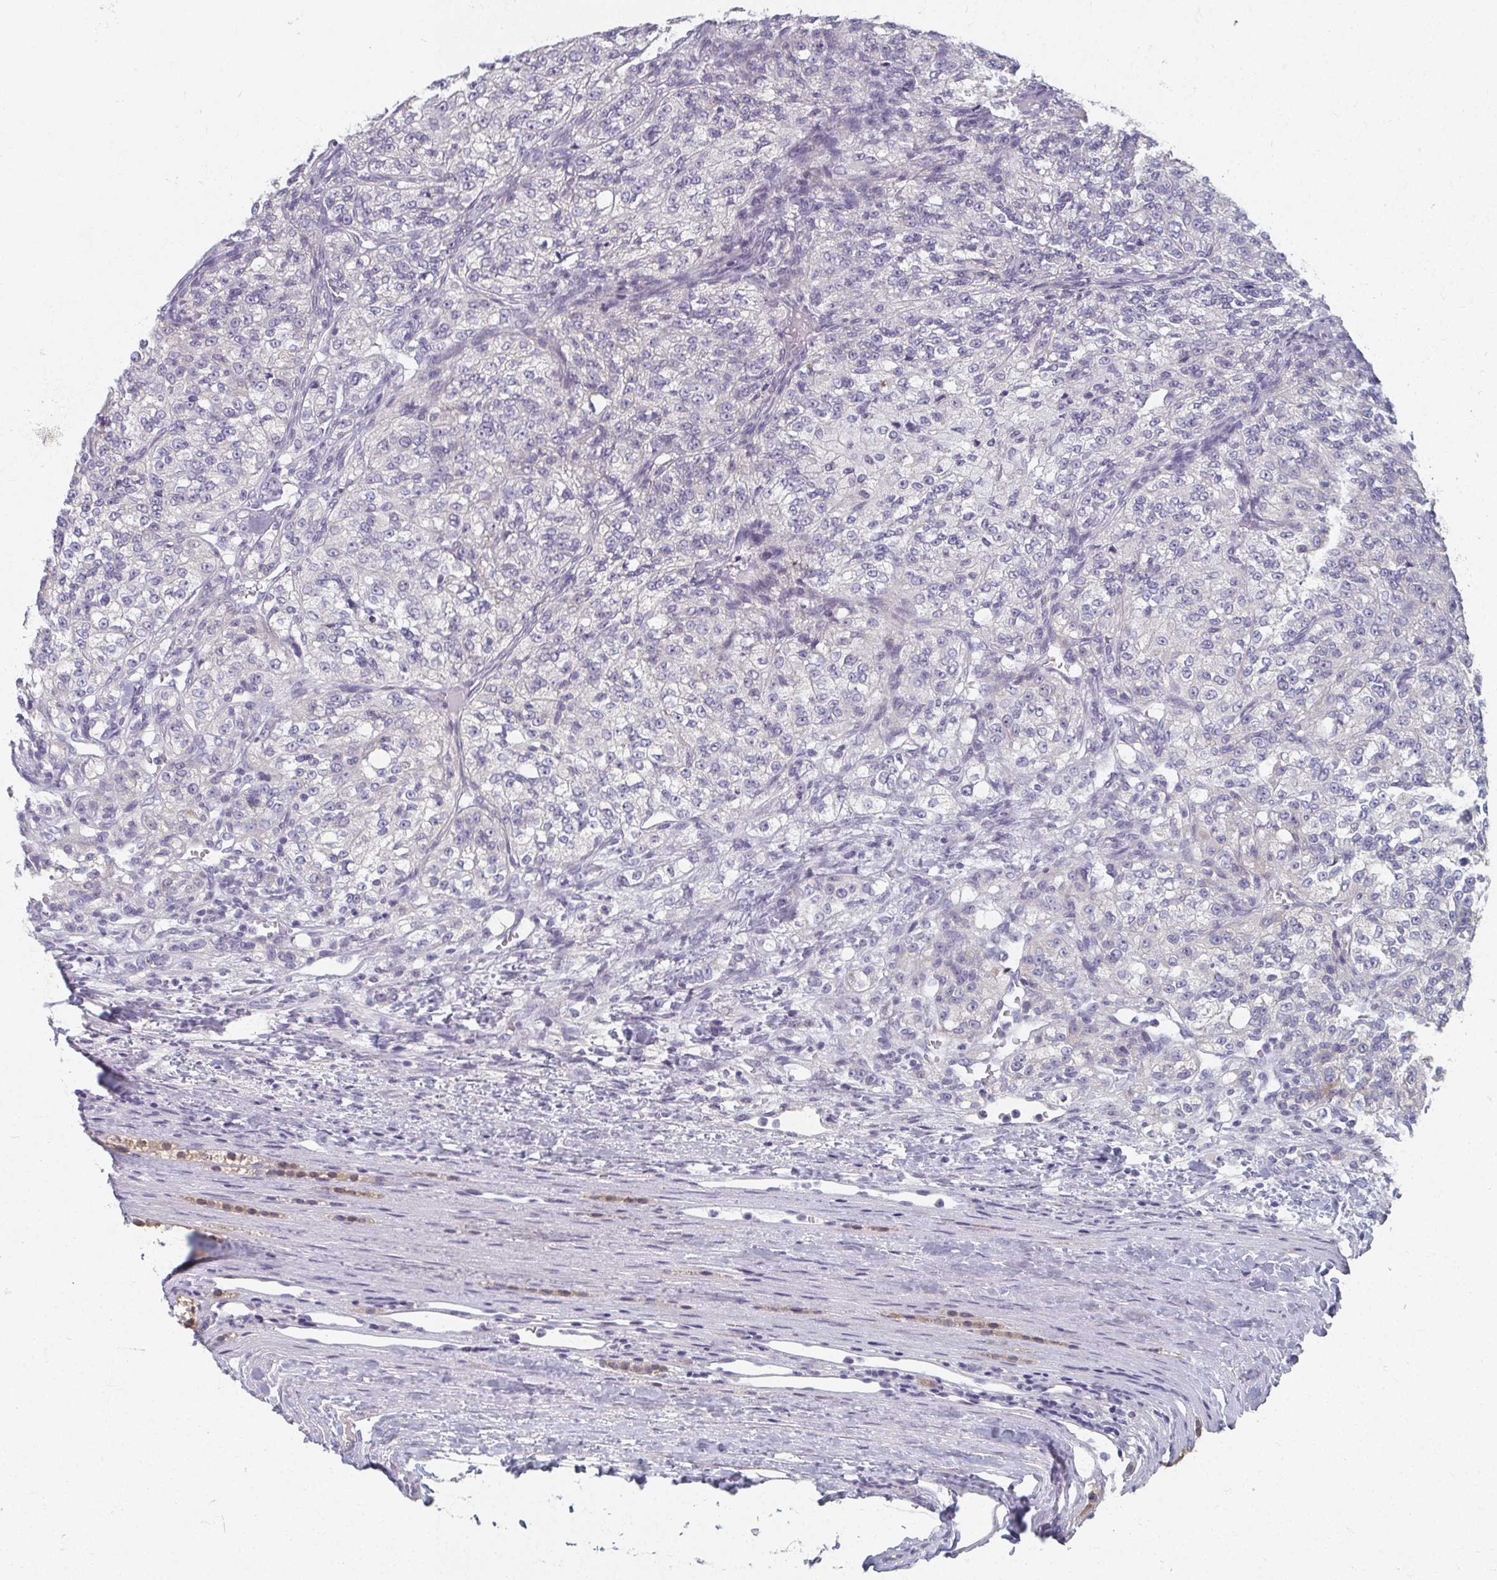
{"staining": {"intensity": "negative", "quantity": "none", "location": "none"}, "tissue": "renal cancer", "cell_type": "Tumor cells", "image_type": "cancer", "snomed": [{"axis": "morphology", "description": "Adenocarcinoma, NOS"}, {"axis": "topography", "description": "Kidney"}], "caption": "A high-resolution photomicrograph shows IHC staining of renal cancer, which demonstrates no significant staining in tumor cells.", "gene": "CAMKV", "patient": {"sex": "female", "age": 63}}